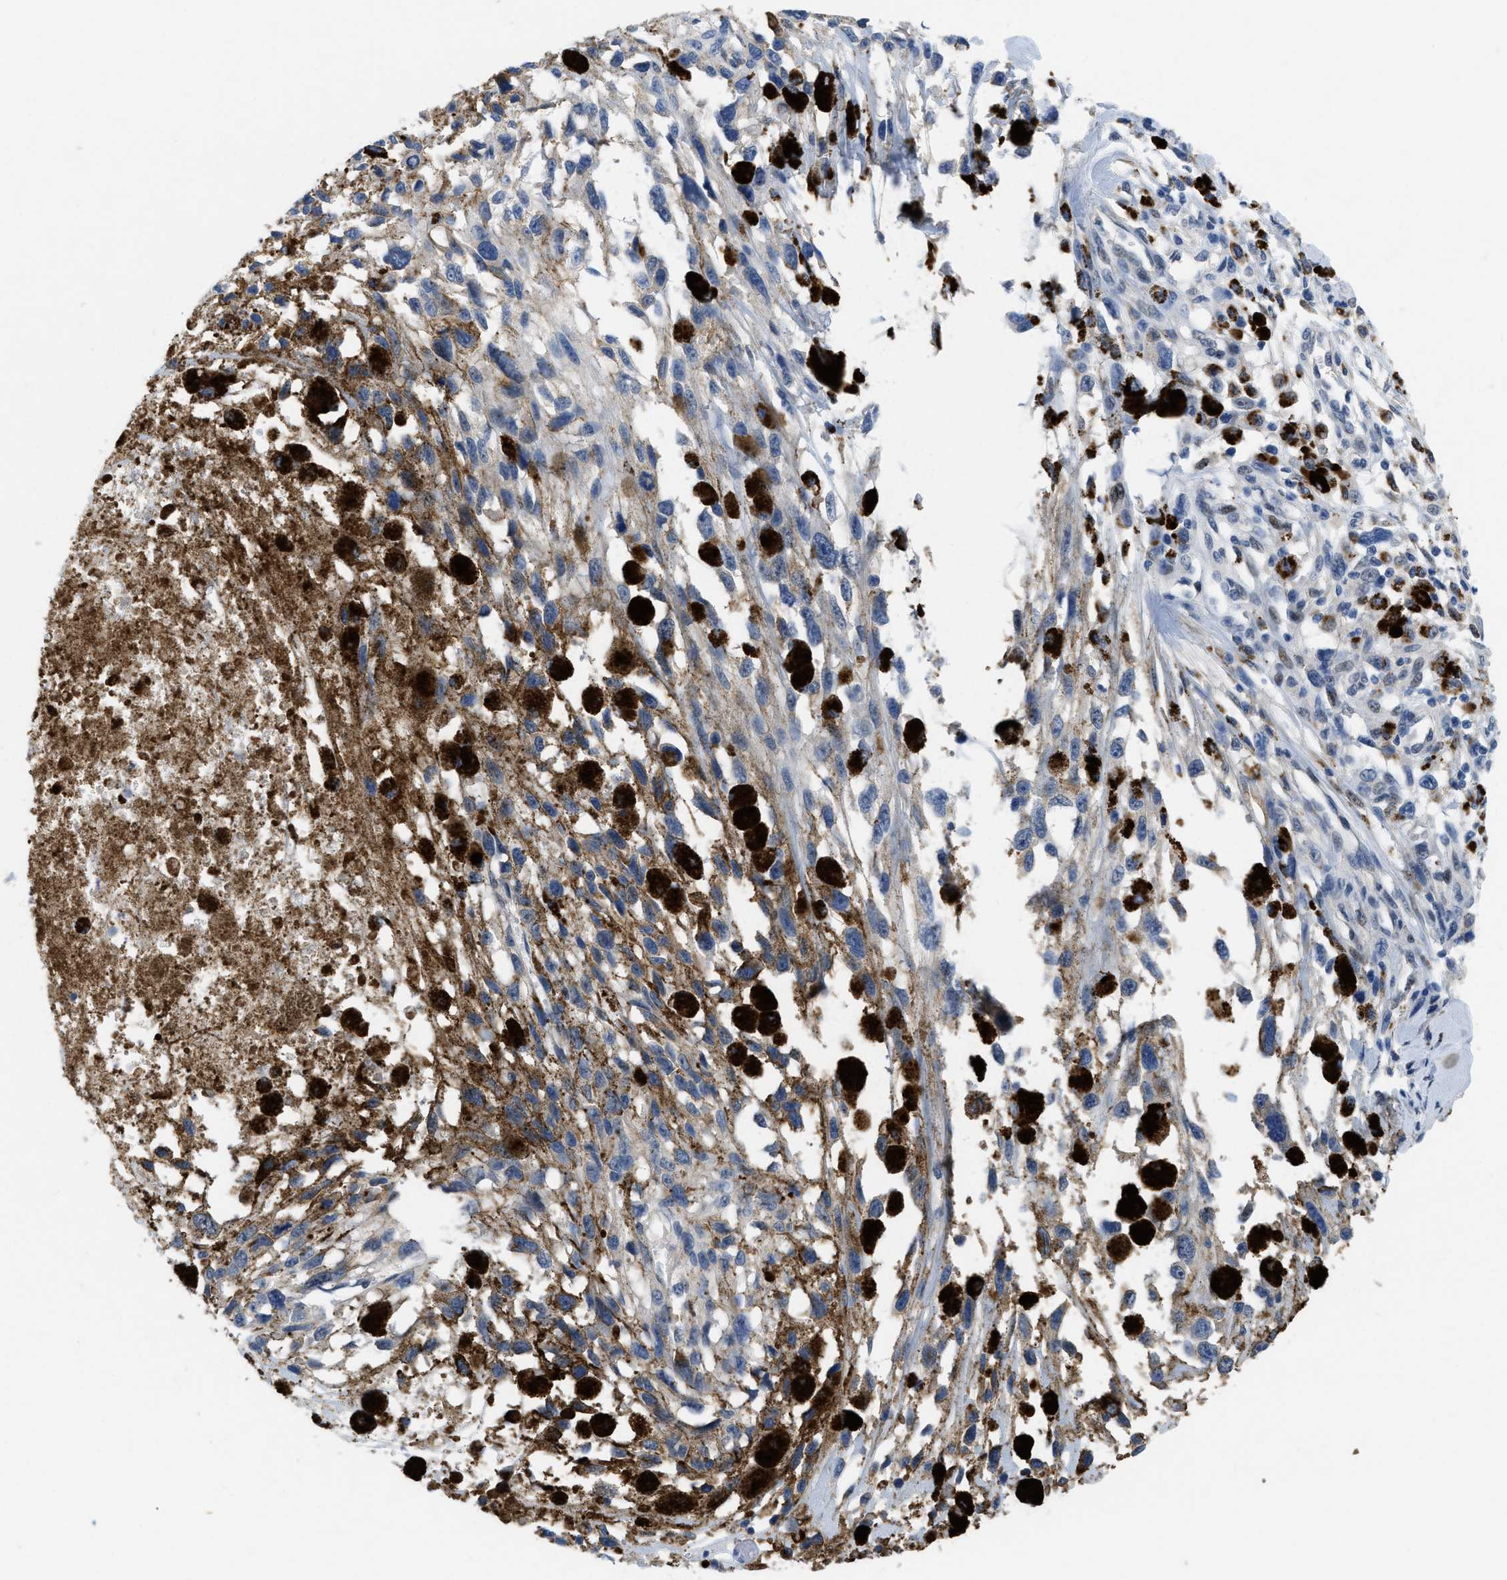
{"staining": {"intensity": "negative", "quantity": "none", "location": "none"}, "tissue": "melanoma", "cell_type": "Tumor cells", "image_type": "cancer", "snomed": [{"axis": "morphology", "description": "Malignant melanoma, Metastatic site"}, {"axis": "topography", "description": "Lymph node"}], "caption": "Photomicrograph shows no significant protein staining in tumor cells of melanoma.", "gene": "BMPR2", "patient": {"sex": "male", "age": 59}}